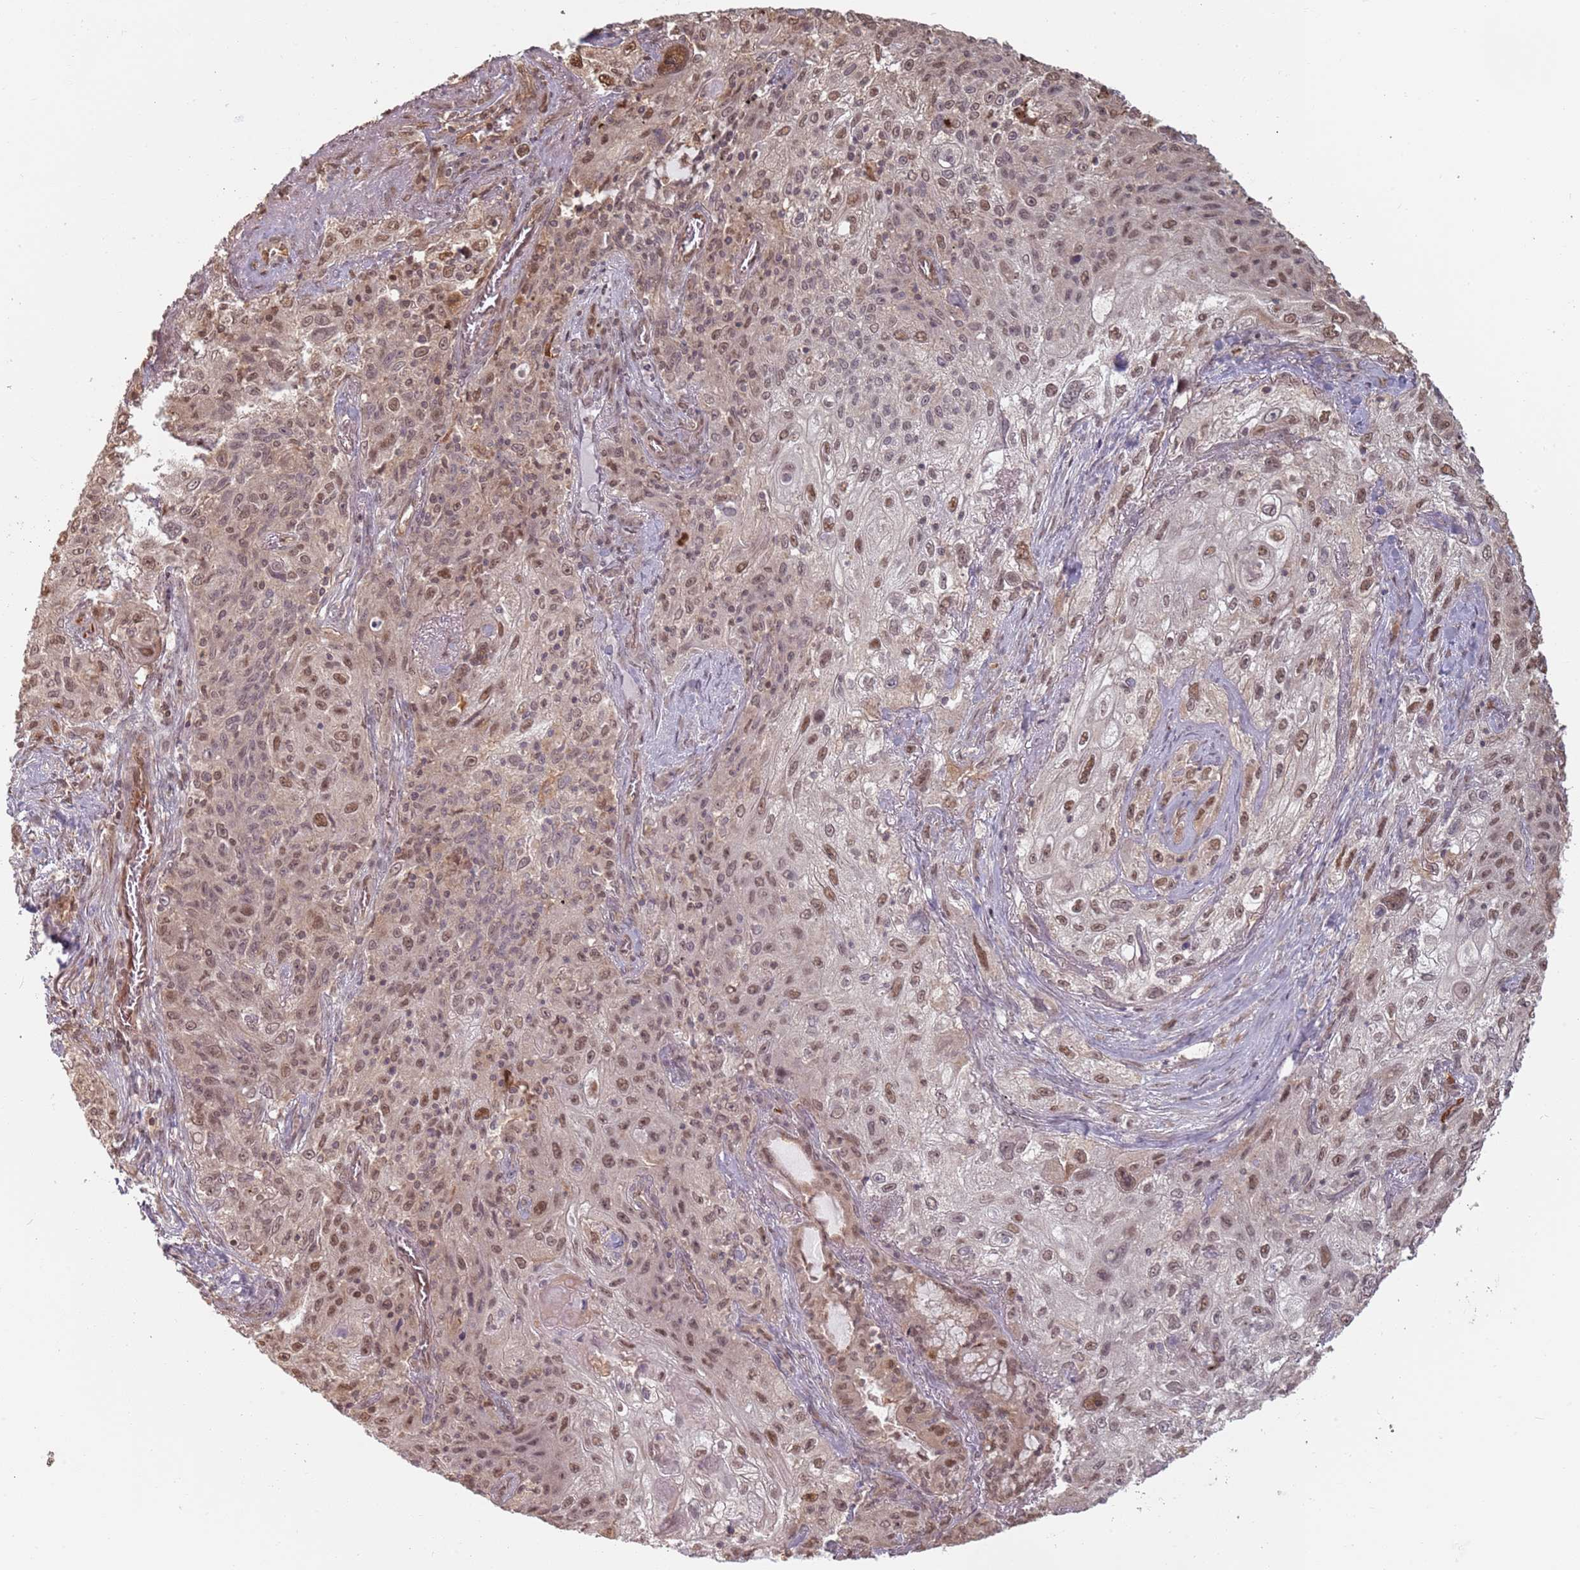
{"staining": {"intensity": "moderate", "quantity": ">75%", "location": "nuclear"}, "tissue": "lung cancer", "cell_type": "Tumor cells", "image_type": "cancer", "snomed": [{"axis": "morphology", "description": "Squamous cell carcinoma, NOS"}, {"axis": "topography", "description": "Lung"}], "caption": "A high-resolution photomicrograph shows immunohistochemistry (IHC) staining of lung cancer, which reveals moderate nuclear expression in about >75% of tumor cells.", "gene": "PLSCR5", "patient": {"sex": "female", "age": 69}}